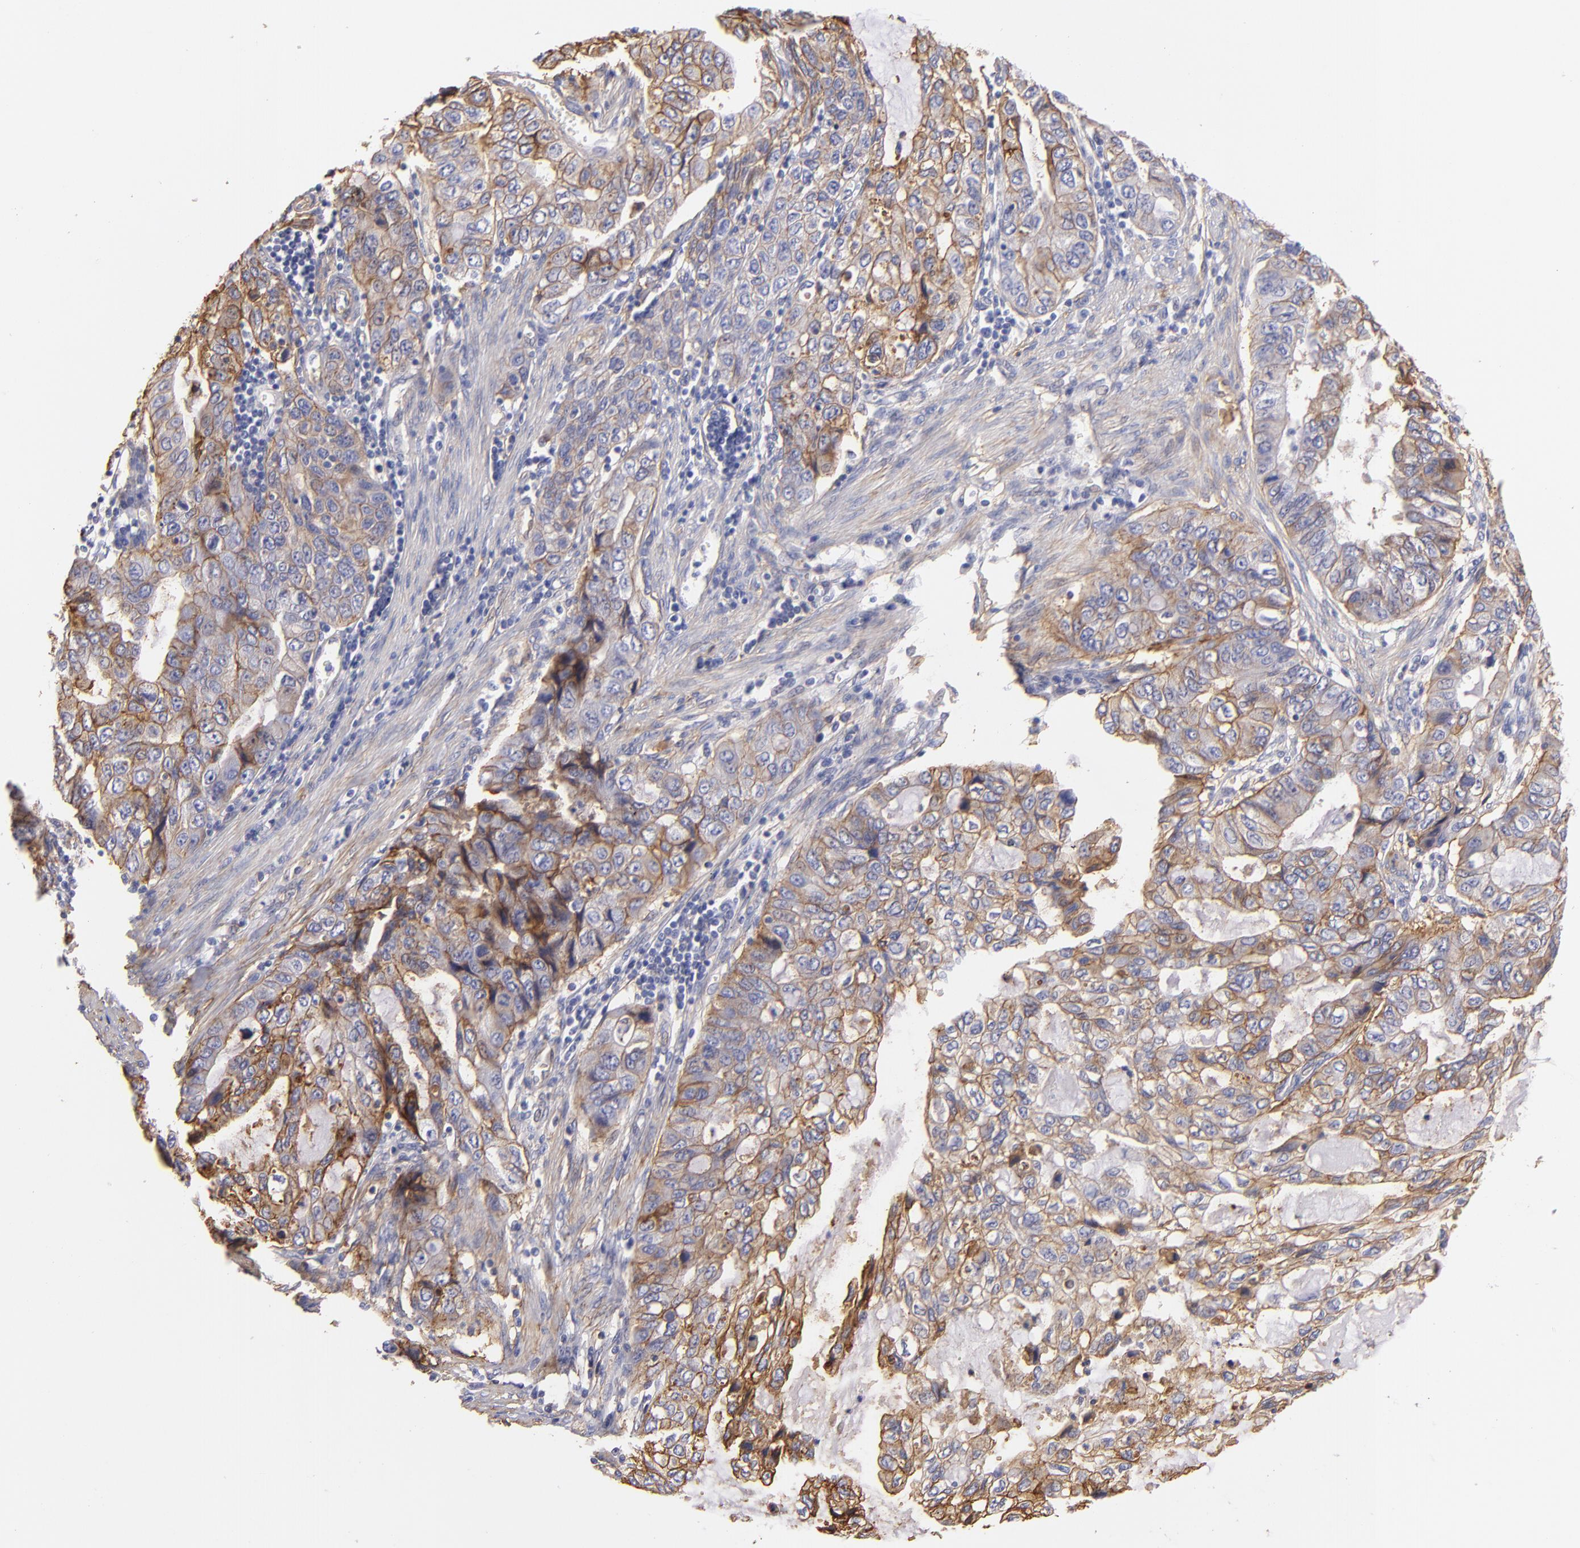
{"staining": {"intensity": "moderate", "quantity": "25%-75%", "location": "cytoplasmic/membranous"}, "tissue": "stomach cancer", "cell_type": "Tumor cells", "image_type": "cancer", "snomed": [{"axis": "morphology", "description": "Adenocarcinoma, NOS"}, {"axis": "topography", "description": "Stomach, upper"}], "caption": "This histopathology image displays adenocarcinoma (stomach) stained with immunohistochemistry (IHC) to label a protein in brown. The cytoplasmic/membranous of tumor cells show moderate positivity for the protein. Nuclei are counter-stained blue.", "gene": "CD151", "patient": {"sex": "female", "age": 52}}